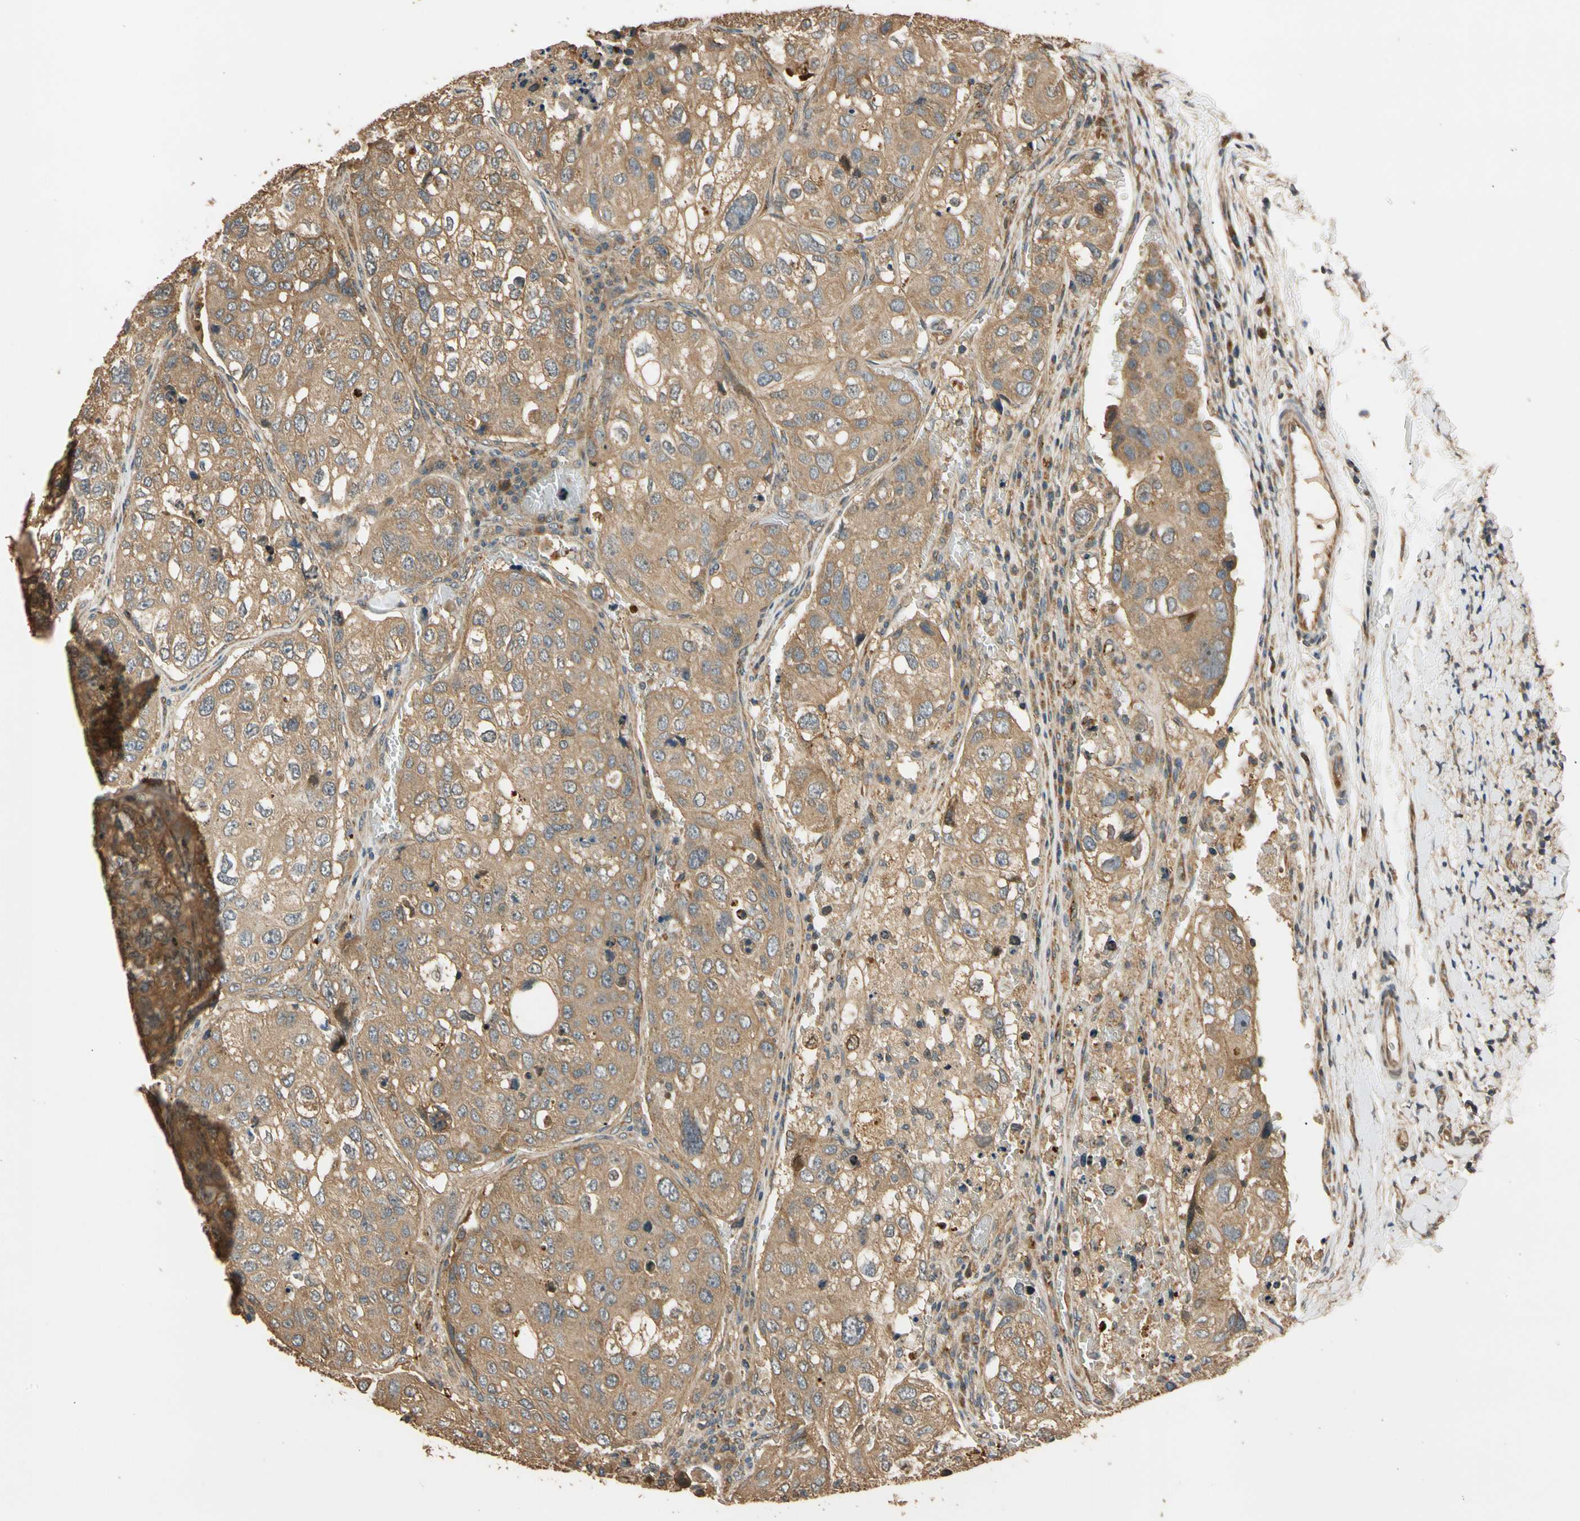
{"staining": {"intensity": "moderate", "quantity": ">75%", "location": "cytoplasmic/membranous"}, "tissue": "urothelial cancer", "cell_type": "Tumor cells", "image_type": "cancer", "snomed": [{"axis": "morphology", "description": "Urothelial carcinoma, High grade"}, {"axis": "topography", "description": "Lymph node"}, {"axis": "topography", "description": "Urinary bladder"}], "caption": "Immunohistochemical staining of human high-grade urothelial carcinoma reveals medium levels of moderate cytoplasmic/membranous expression in approximately >75% of tumor cells.", "gene": "MGRN1", "patient": {"sex": "male", "age": 51}}